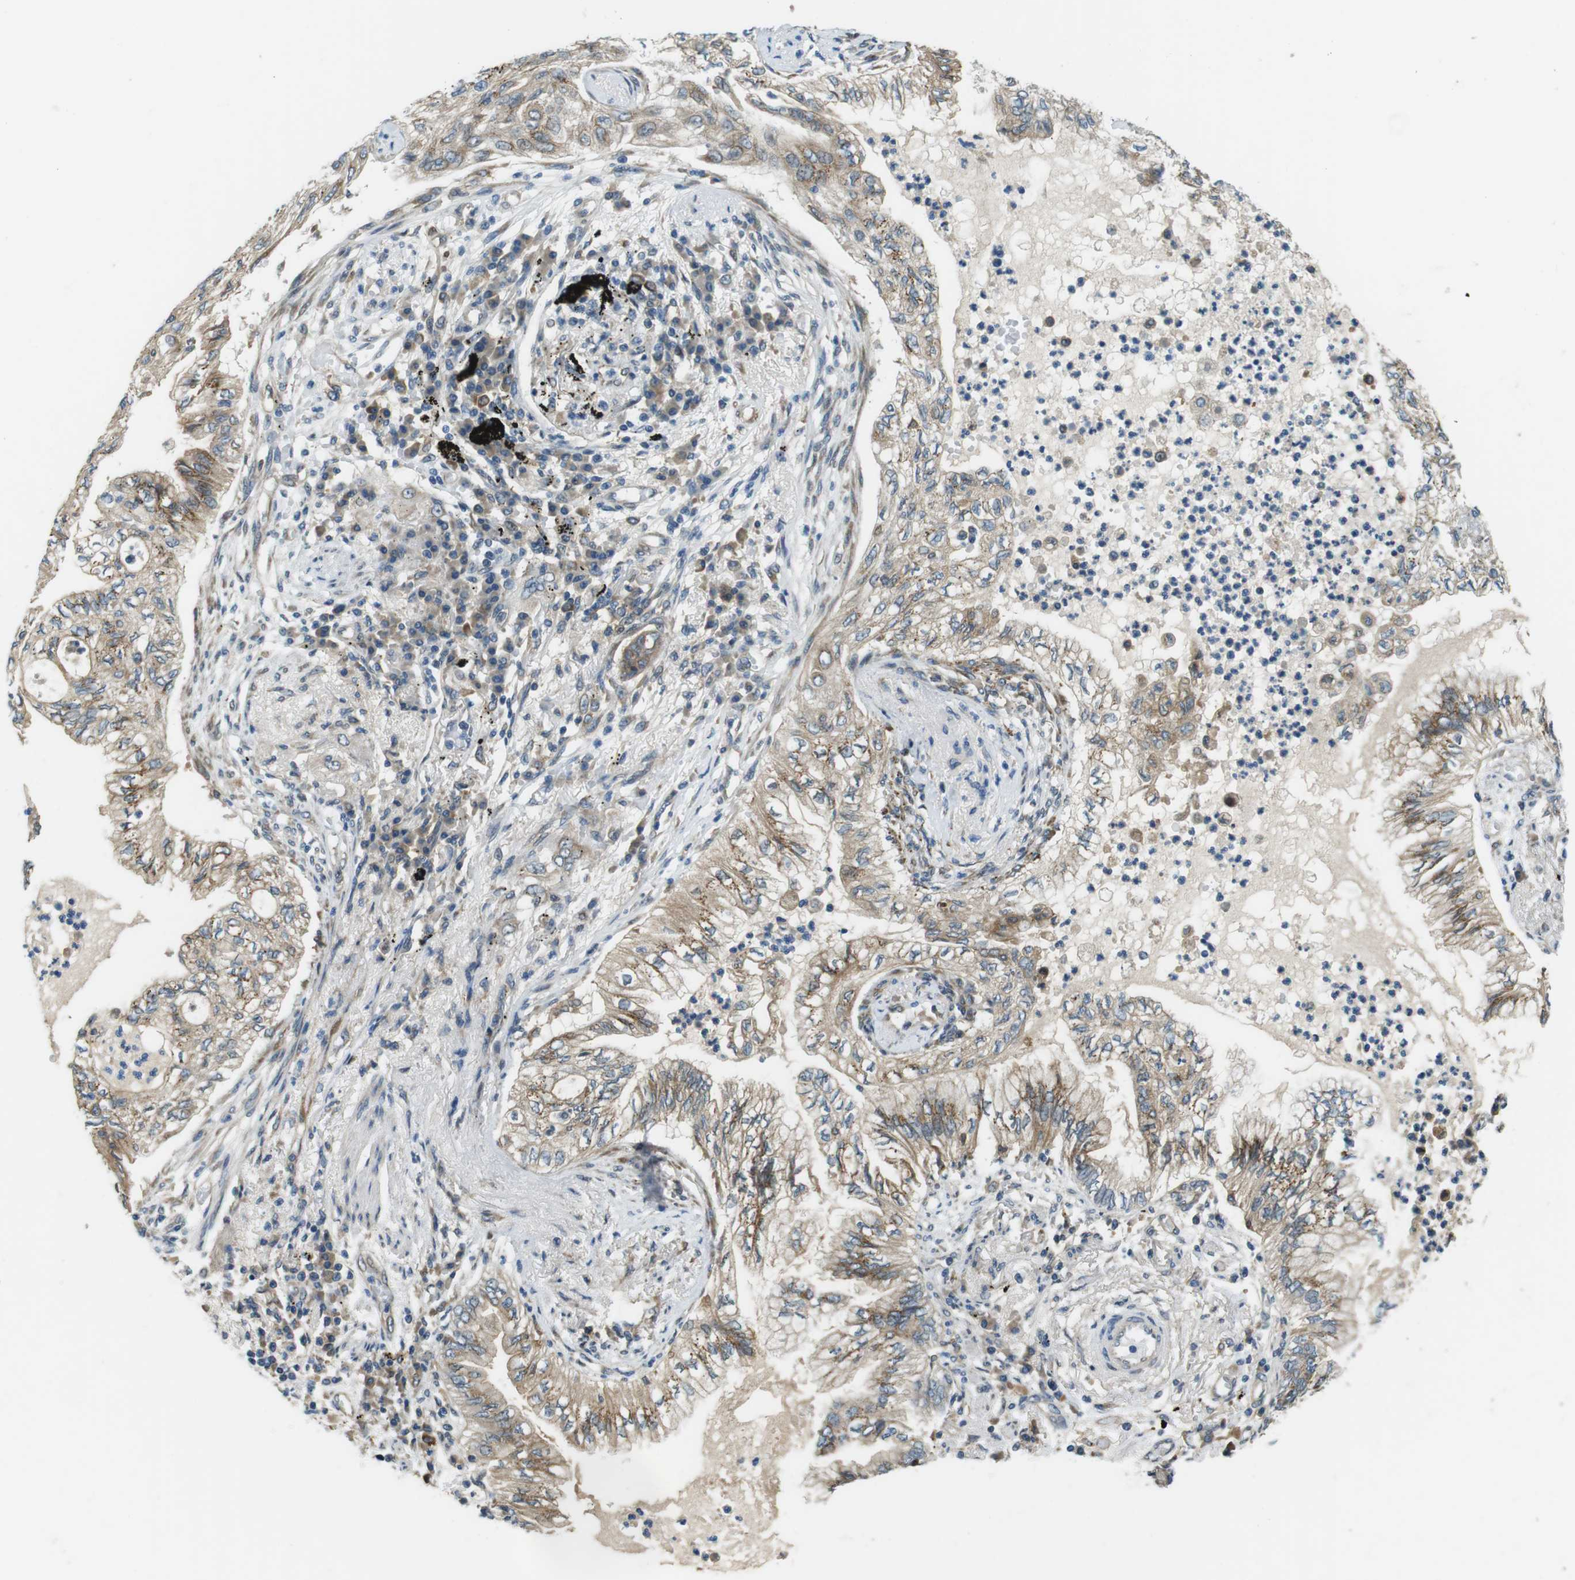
{"staining": {"intensity": "weak", "quantity": ">75%", "location": "cytoplasmic/membranous"}, "tissue": "lung cancer", "cell_type": "Tumor cells", "image_type": "cancer", "snomed": [{"axis": "morphology", "description": "Normal tissue, NOS"}, {"axis": "morphology", "description": "Adenocarcinoma, NOS"}, {"axis": "topography", "description": "Bronchus"}, {"axis": "topography", "description": "Lung"}], "caption": "Adenocarcinoma (lung) stained for a protein reveals weak cytoplasmic/membranous positivity in tumor cells.", "gene": "PALD1", "patient": {"sex": "female", "age": 70}}